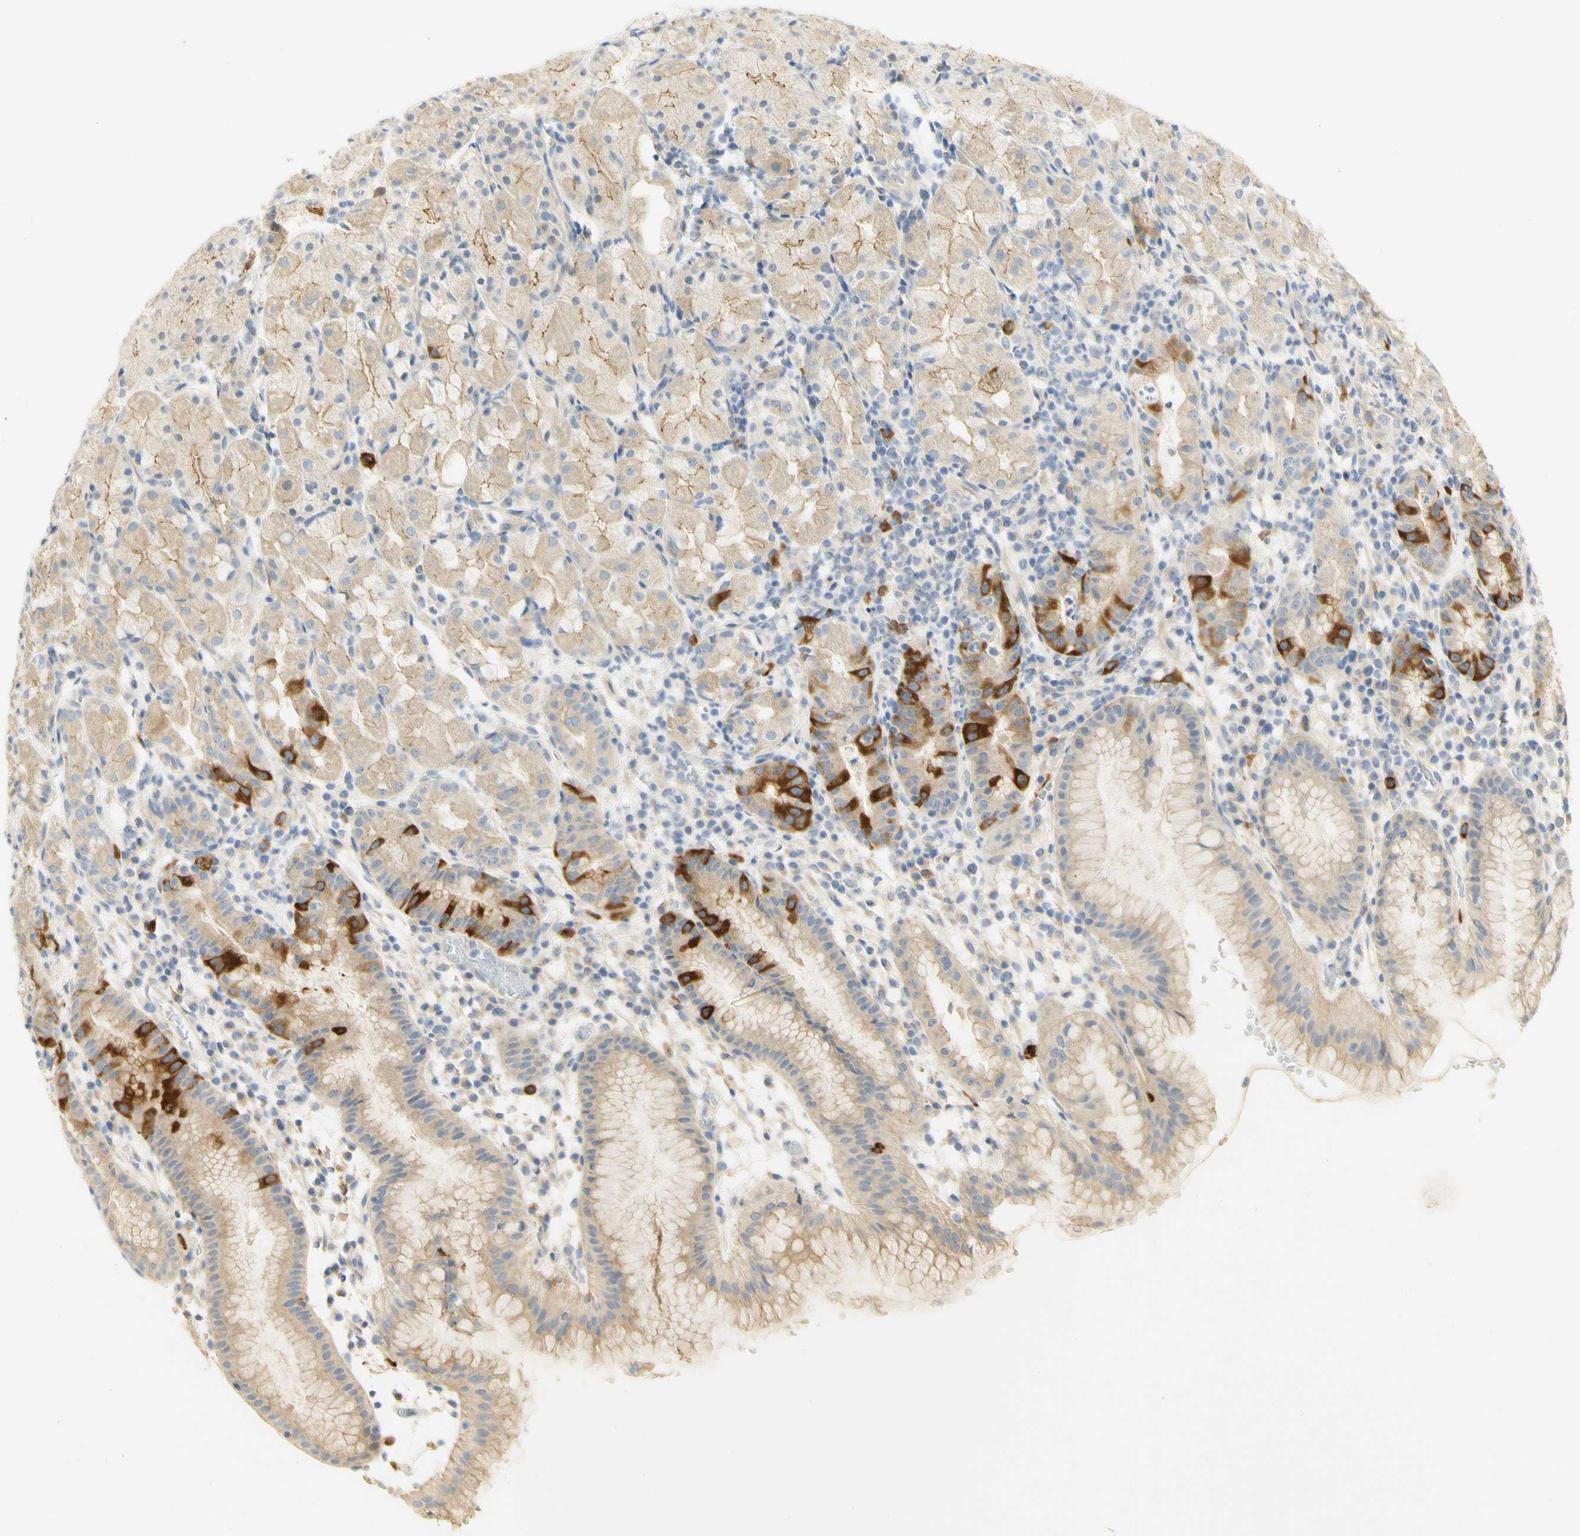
{"staining": {"intensity": "strong", "quantity": "25%-75%", "location": "cytoplasmic/membranous"}, "tissue": "stomach", "cell_type": "Glandular cells", "image_type": "normal", "snomed": [{"axis": "morphology", "description": "Normal tissue, NOS"}, {"axis": "topography", "description": "Stomach"}, {"axis": "topography", "description": "Stomach, lower"}], "caption": "Immunohistochemical staining of benign human stomach exhibits strong cytoplasmic/membranous protein staining in about 25%-75% of glandular cells.", "gene": "KIF11", "patient": {"sex": "female", "age": 75}}